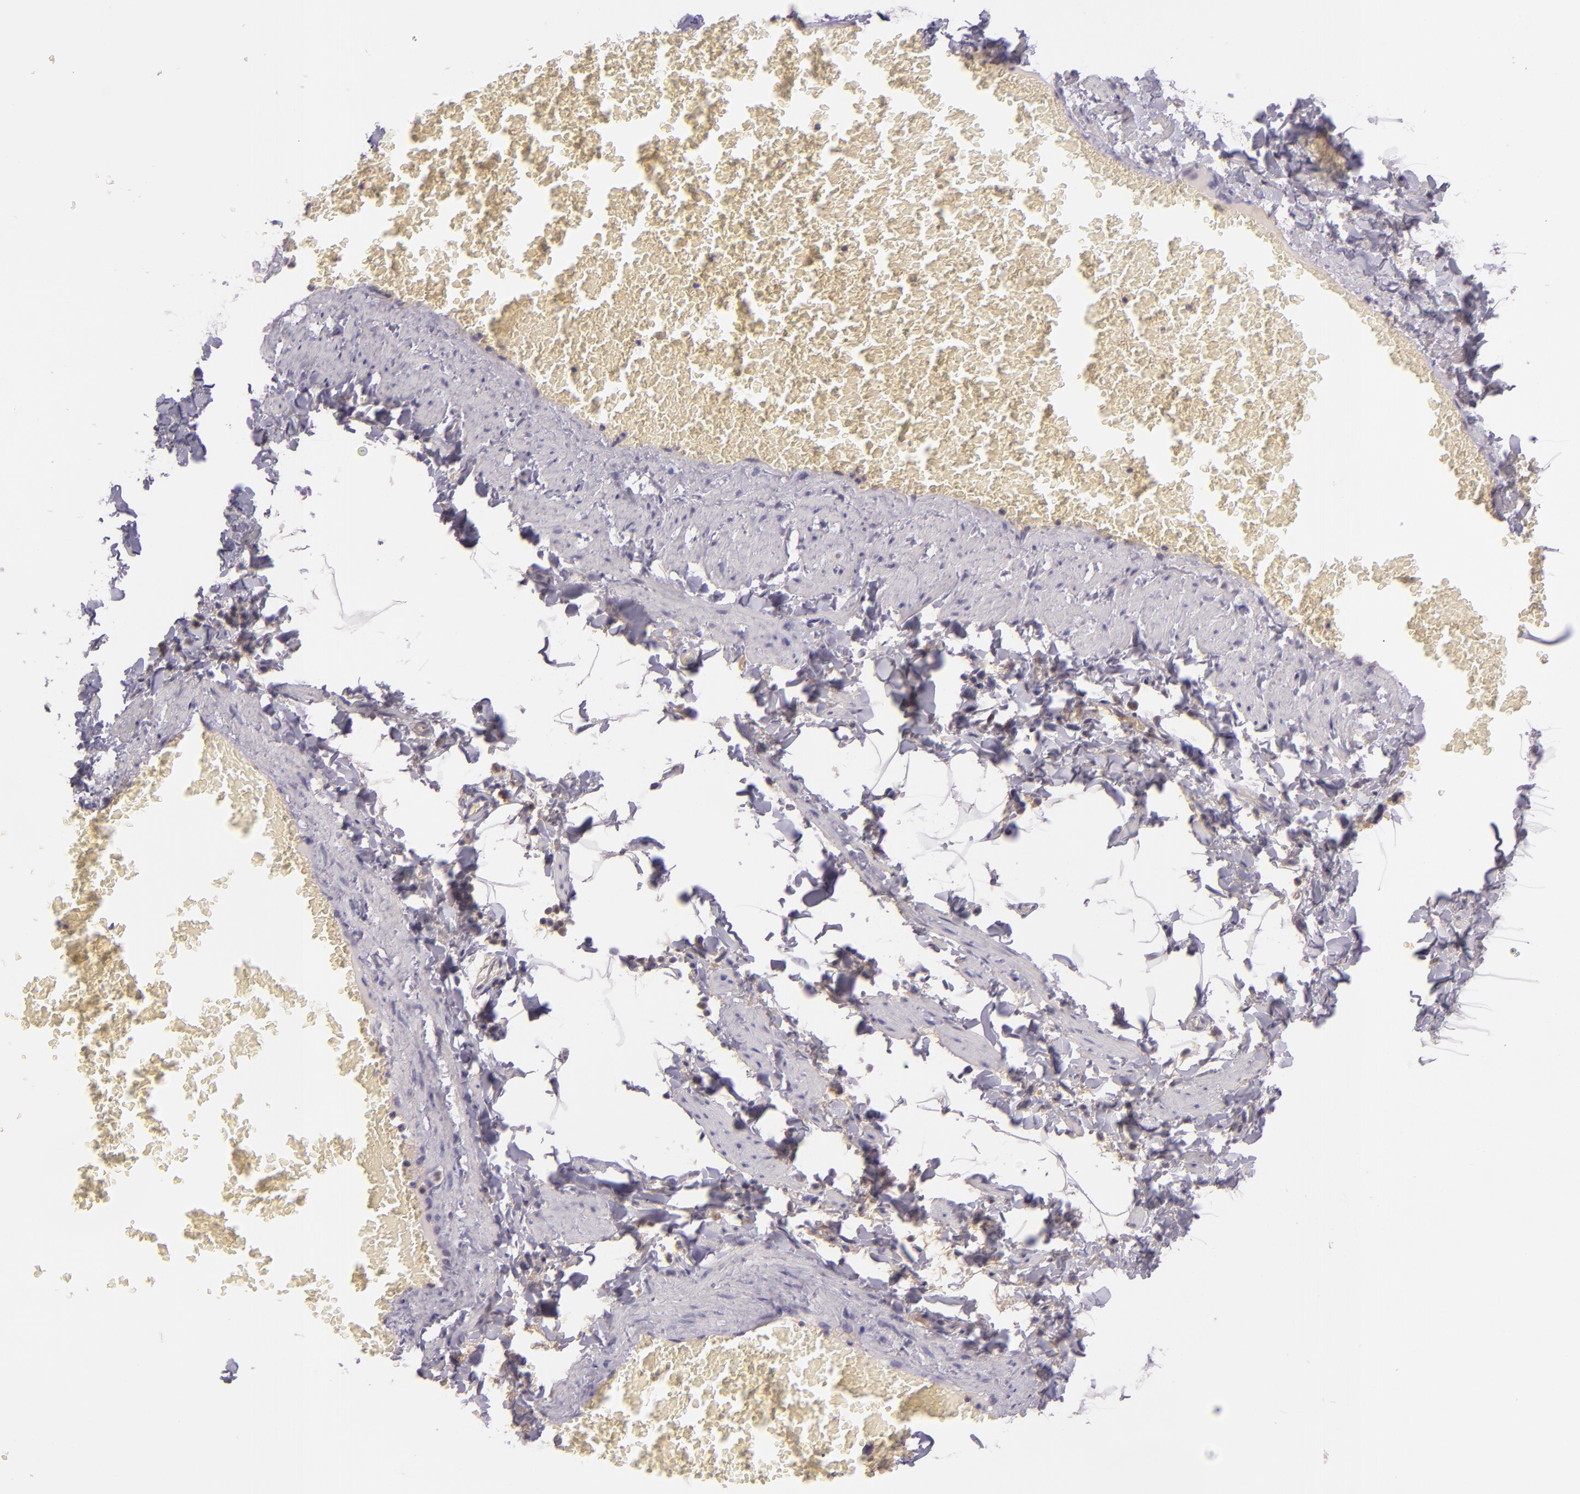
{"staining": {"intensity": "negative", "quantity": "none", "location": "none"}, "tissue": "adipose tissue", "cell_type": "Adipocytes", "image_type": "normal", "snomed": [{"axis": "morphology", "description": "Normal tissue, NOS"}, {"axis": "topography", "description": "Vascular tissue"}], "caption": "Histopathology image shows no significant protein positivity in adipocytes of unremarkable adipose tissue. (IHC, brightfield microscopy, high magnification).", "gene": "CHEK2", "patient": {"sex": "male", "age": 41}}